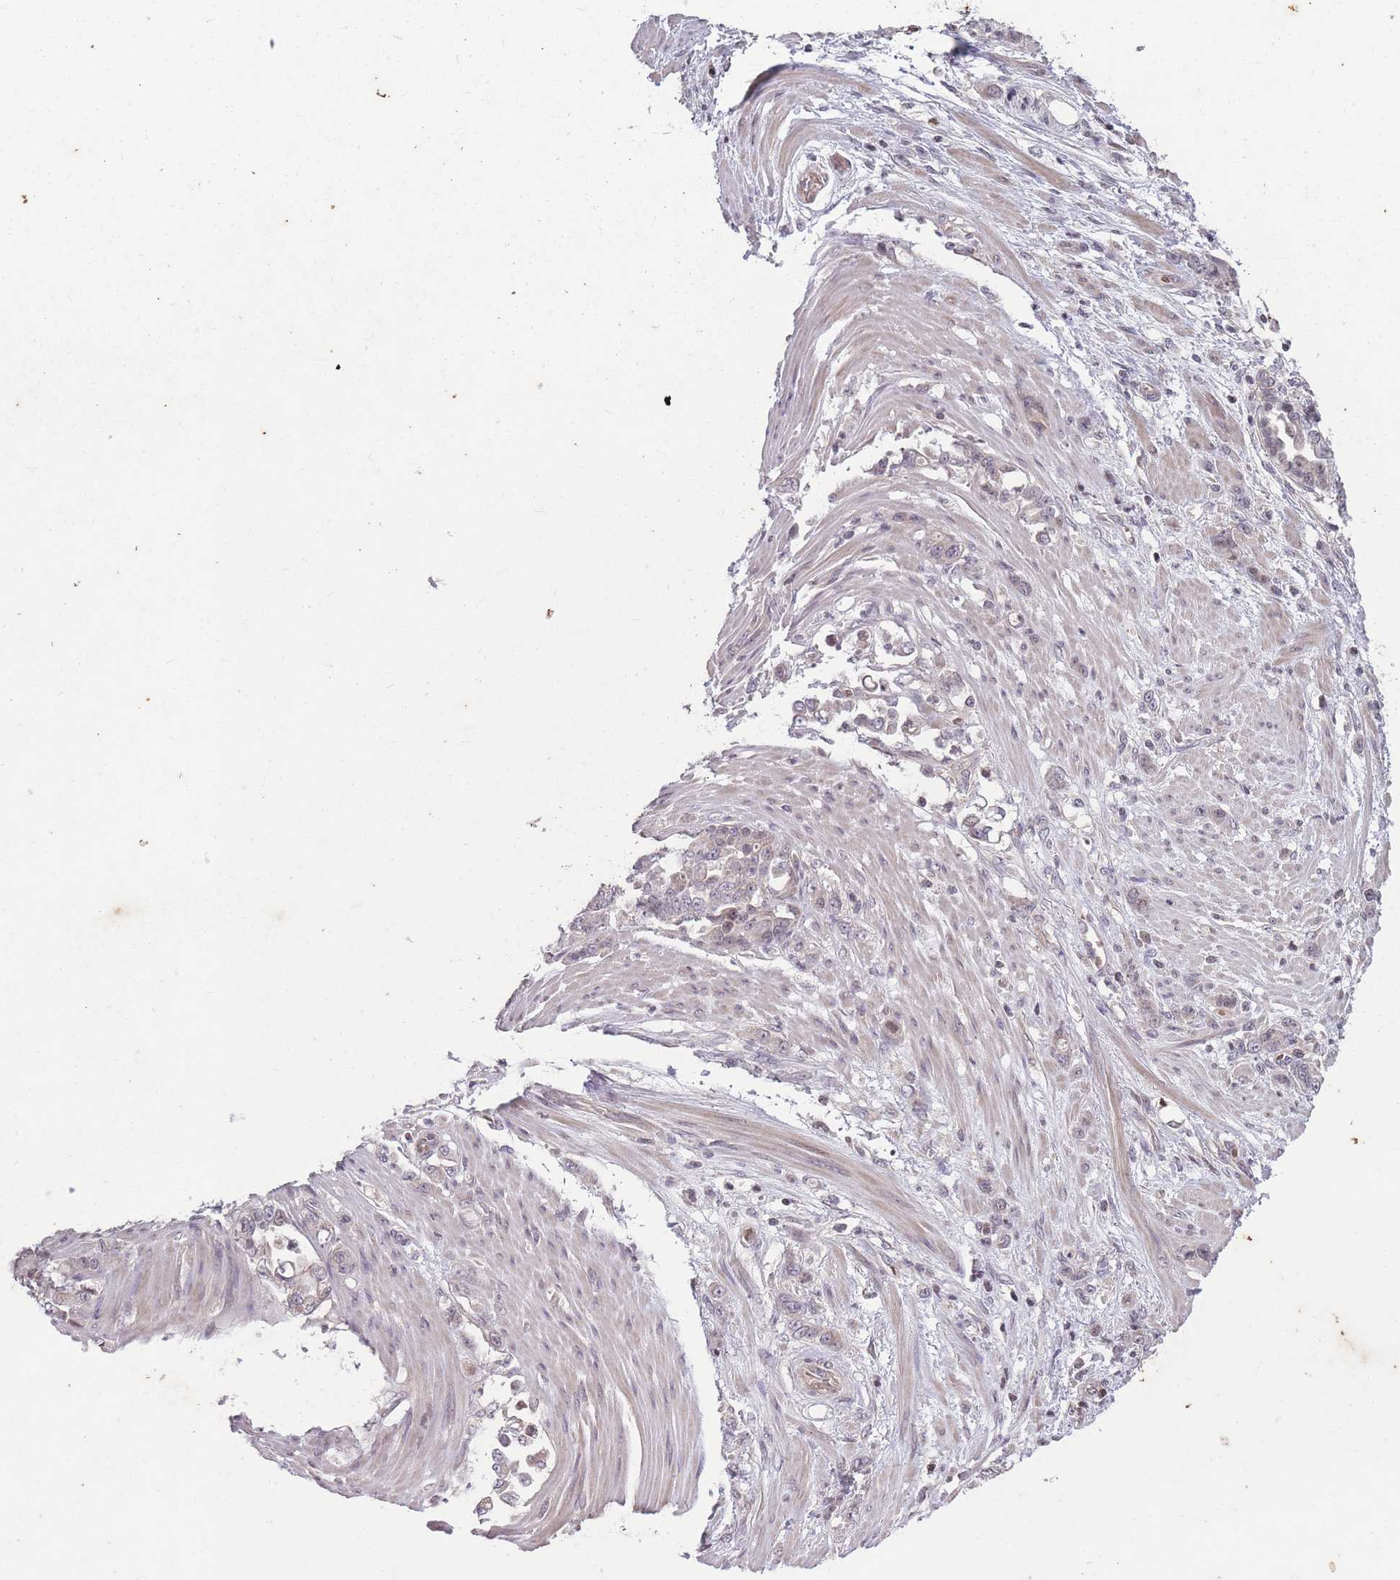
{"staining": {"intensity": "weak", "quantity": "<25%", "location": "cytoplasmic/membranous"}, "tissue": "stomach cancer", "cell_type": "Tumor cells", "image_type": "cancer", "snomed": [{"axis": "morphology", "description": "Normal tissue, NOS"}, {"axis": "morphology", "description": "Adenocarcinoma, NOS"}, {"axis": "topography", "description": "Stomach"}], "caption": "A high-resolution photomicrograph shows immunohistochemistry staining of stomach adenocarcinoma, which displays no significant positivity in tumor cells.", "gene": "GGT5", "patient": {"sex": "female", "age": 79}}